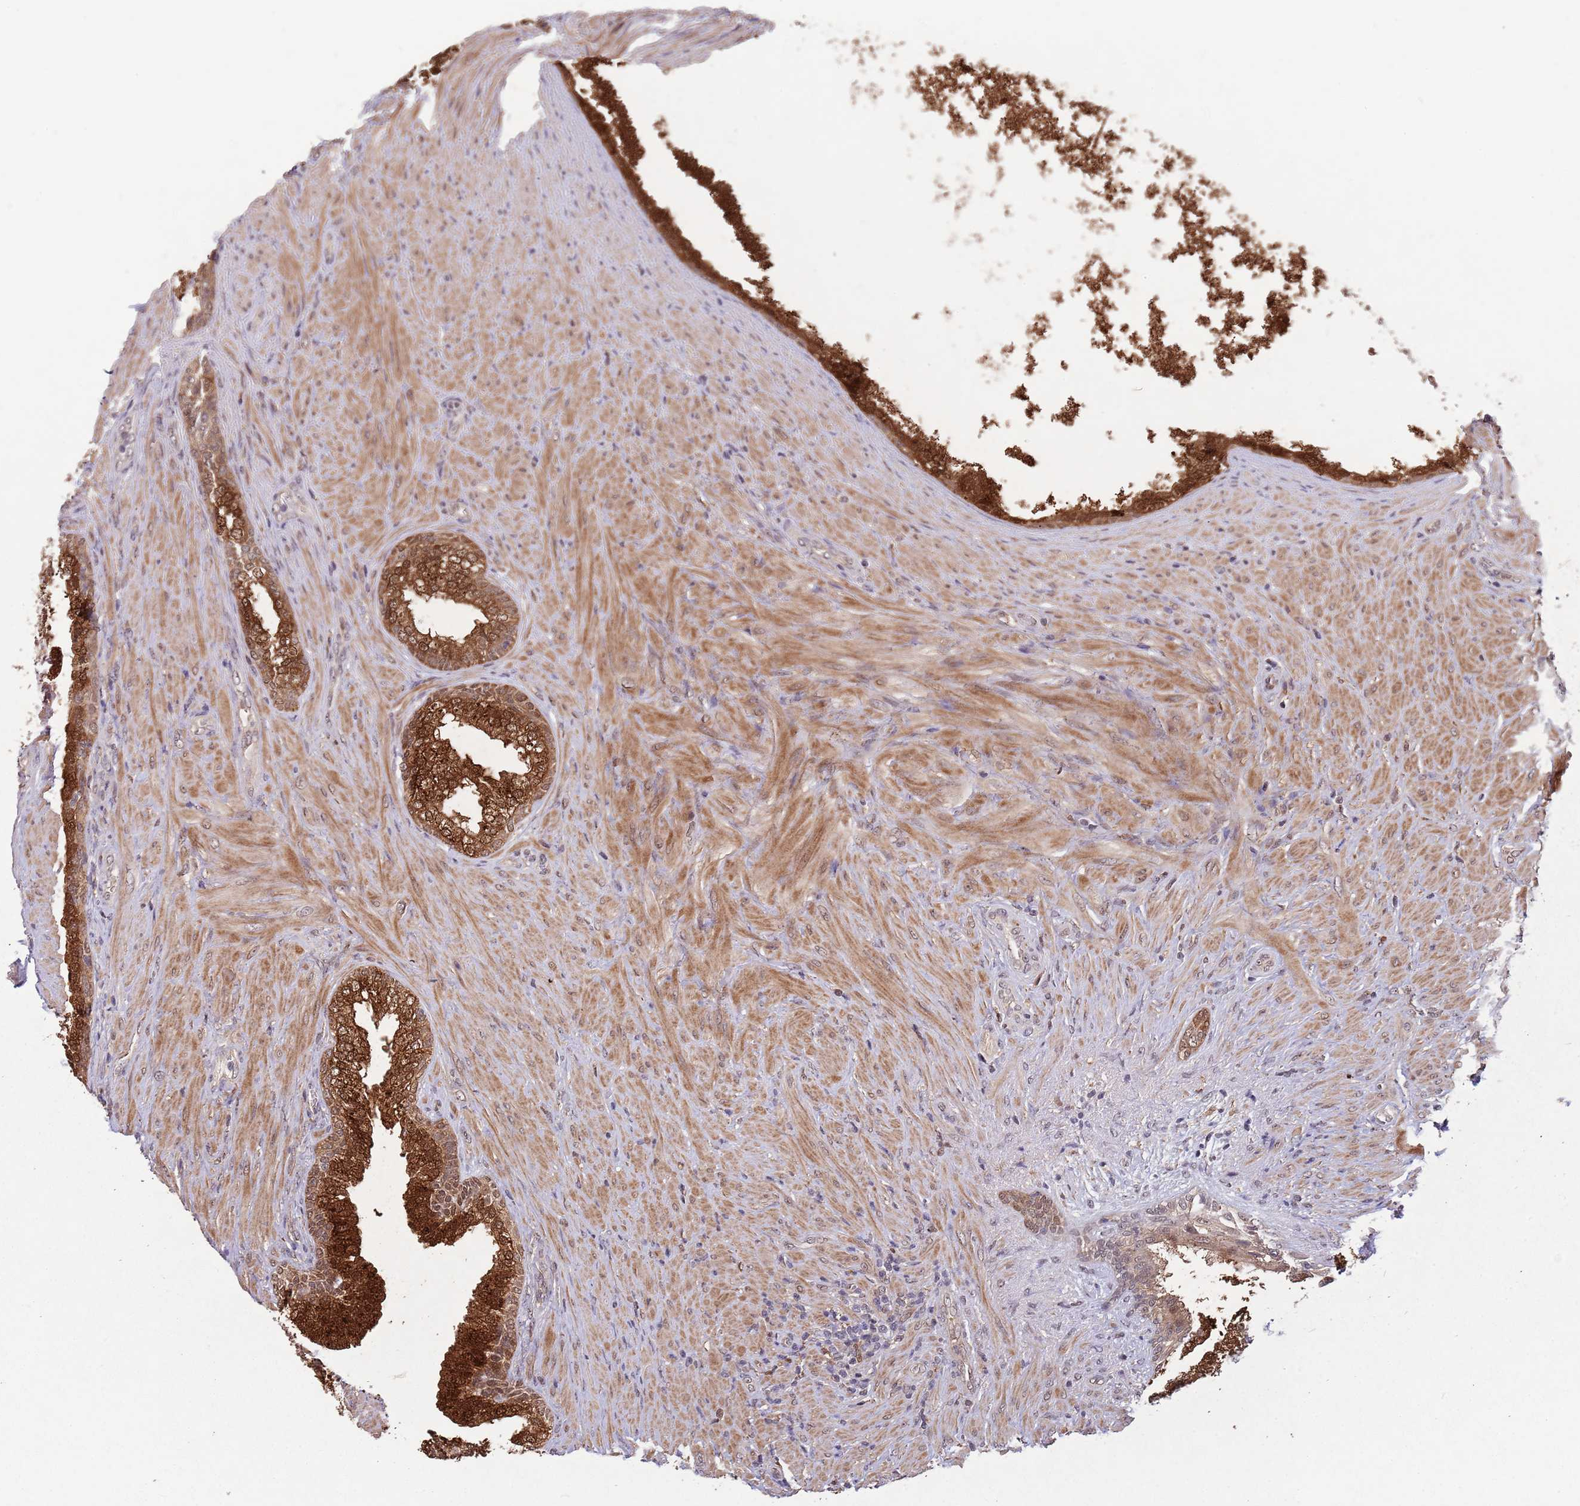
{"staining": {"intensity": "strong", "quantity": ">75%", "location": "cytoplasmic/membranous,nuclear"}, "tissue": "prostate", "cell_type": "Glandular cells", "image_type": "normal", "snomed": [{"axis": "morphology", "description": "Normal tissue, NOS"}, {"axis": "topography", "description": "Prostate"}], "caption": "Immunohistochemical staining of unremarkable human prostate exhibits high levels of strong cytoplasmic/membranous,nuclear expression in about >75% of glandular cells.", "gene": "ZNF639", "patient": {"sex": "male", "age": 76}}